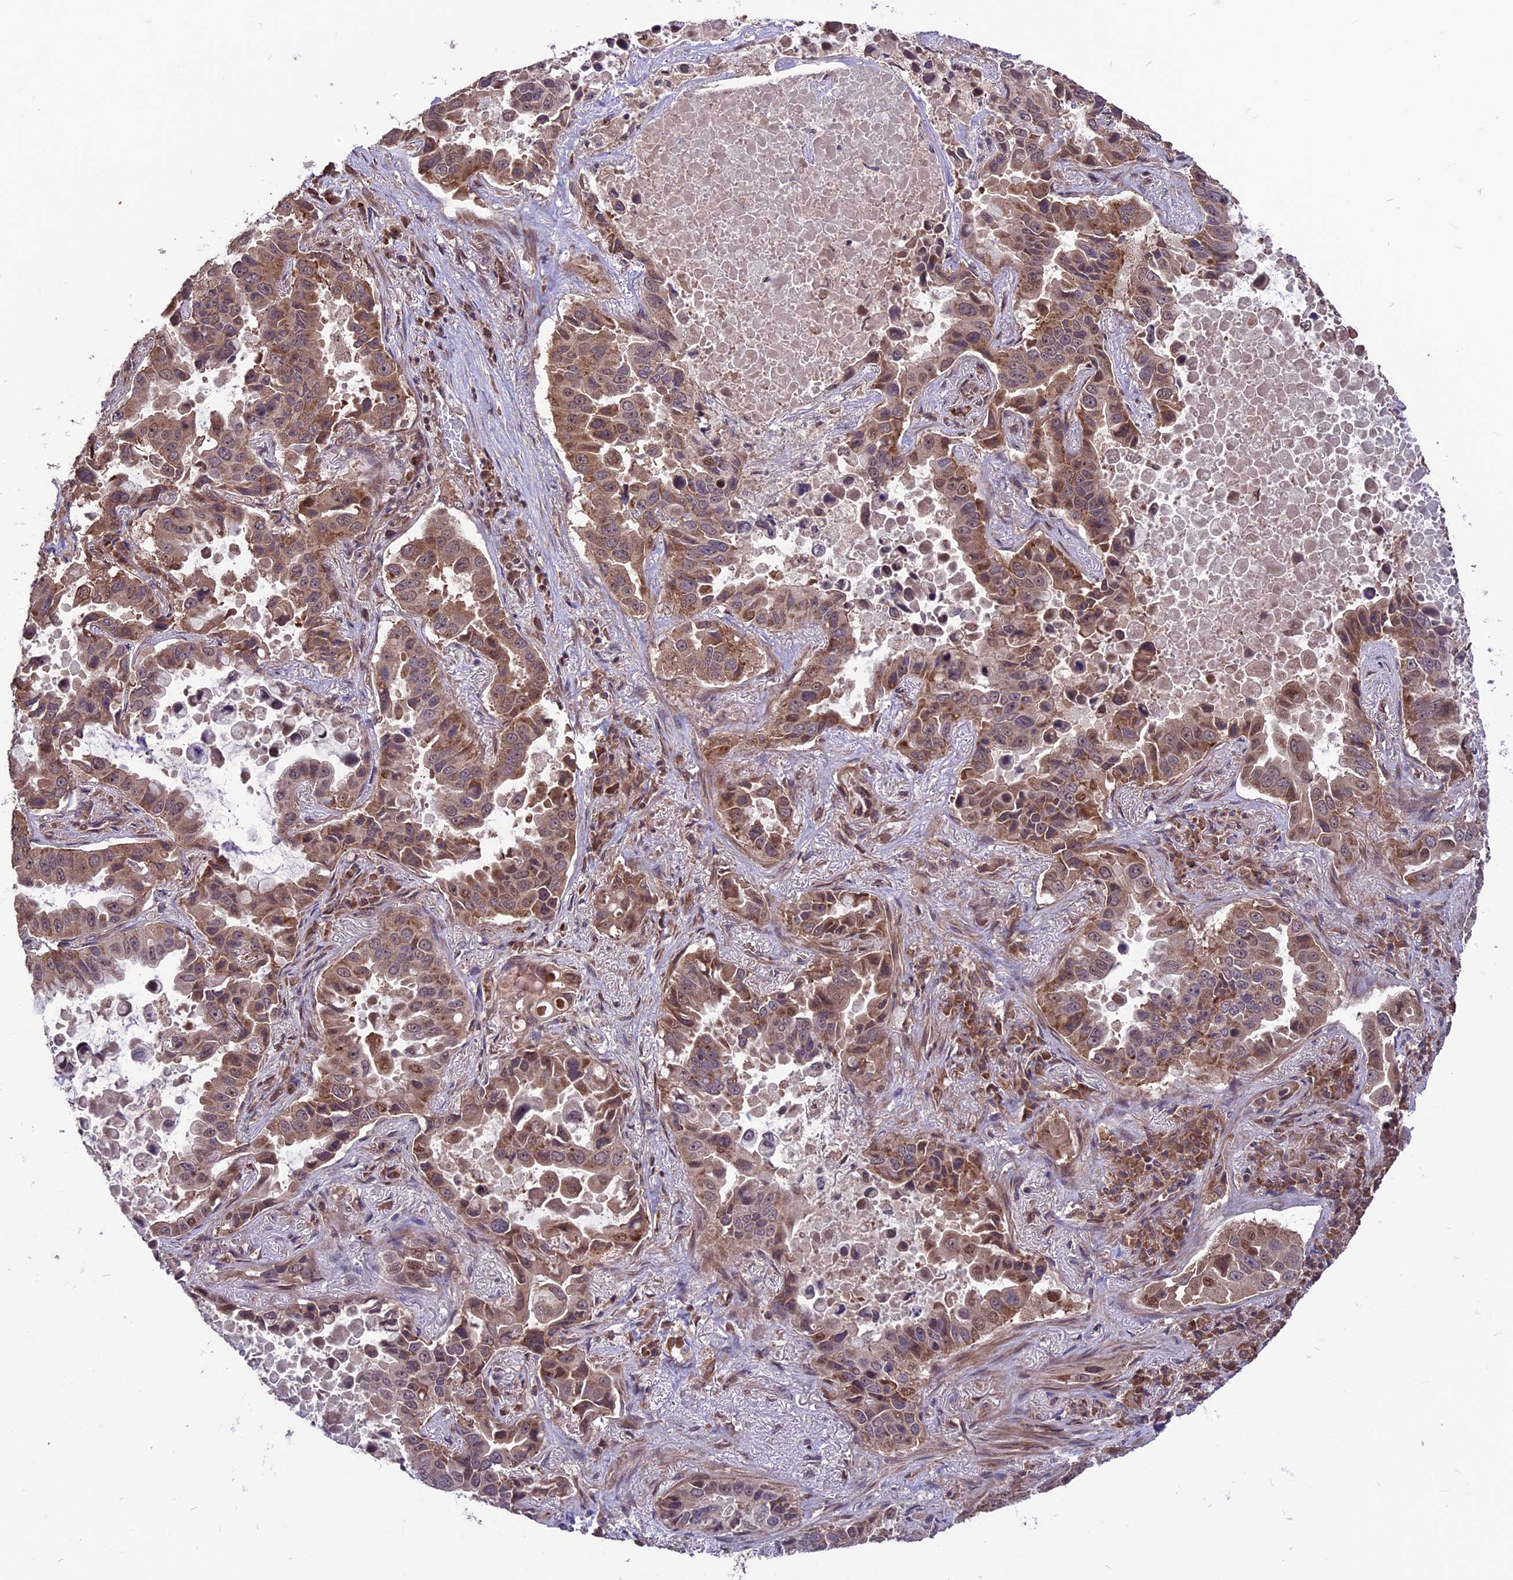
{"staining": {"intensity": "moderate", "quantity": ">75%", "location": "cytoplasmic/membranous"}, "tissue": "lung cancer", "cell_type": "Tumor cells", "image_type": "cancer", "snomed": [{"axis": "morphology", "description": "Adenocarcinoma, NOS"}, {"axis": "topography", "description": "Lung"}], "caption": "Tumor cells reveal medium levels of moderate cytoplasmic/membranous positivity in about >75% of cells in lung cancer.", "gene": "ZNF598", "patient": {"sex": "male", "age": 64}}